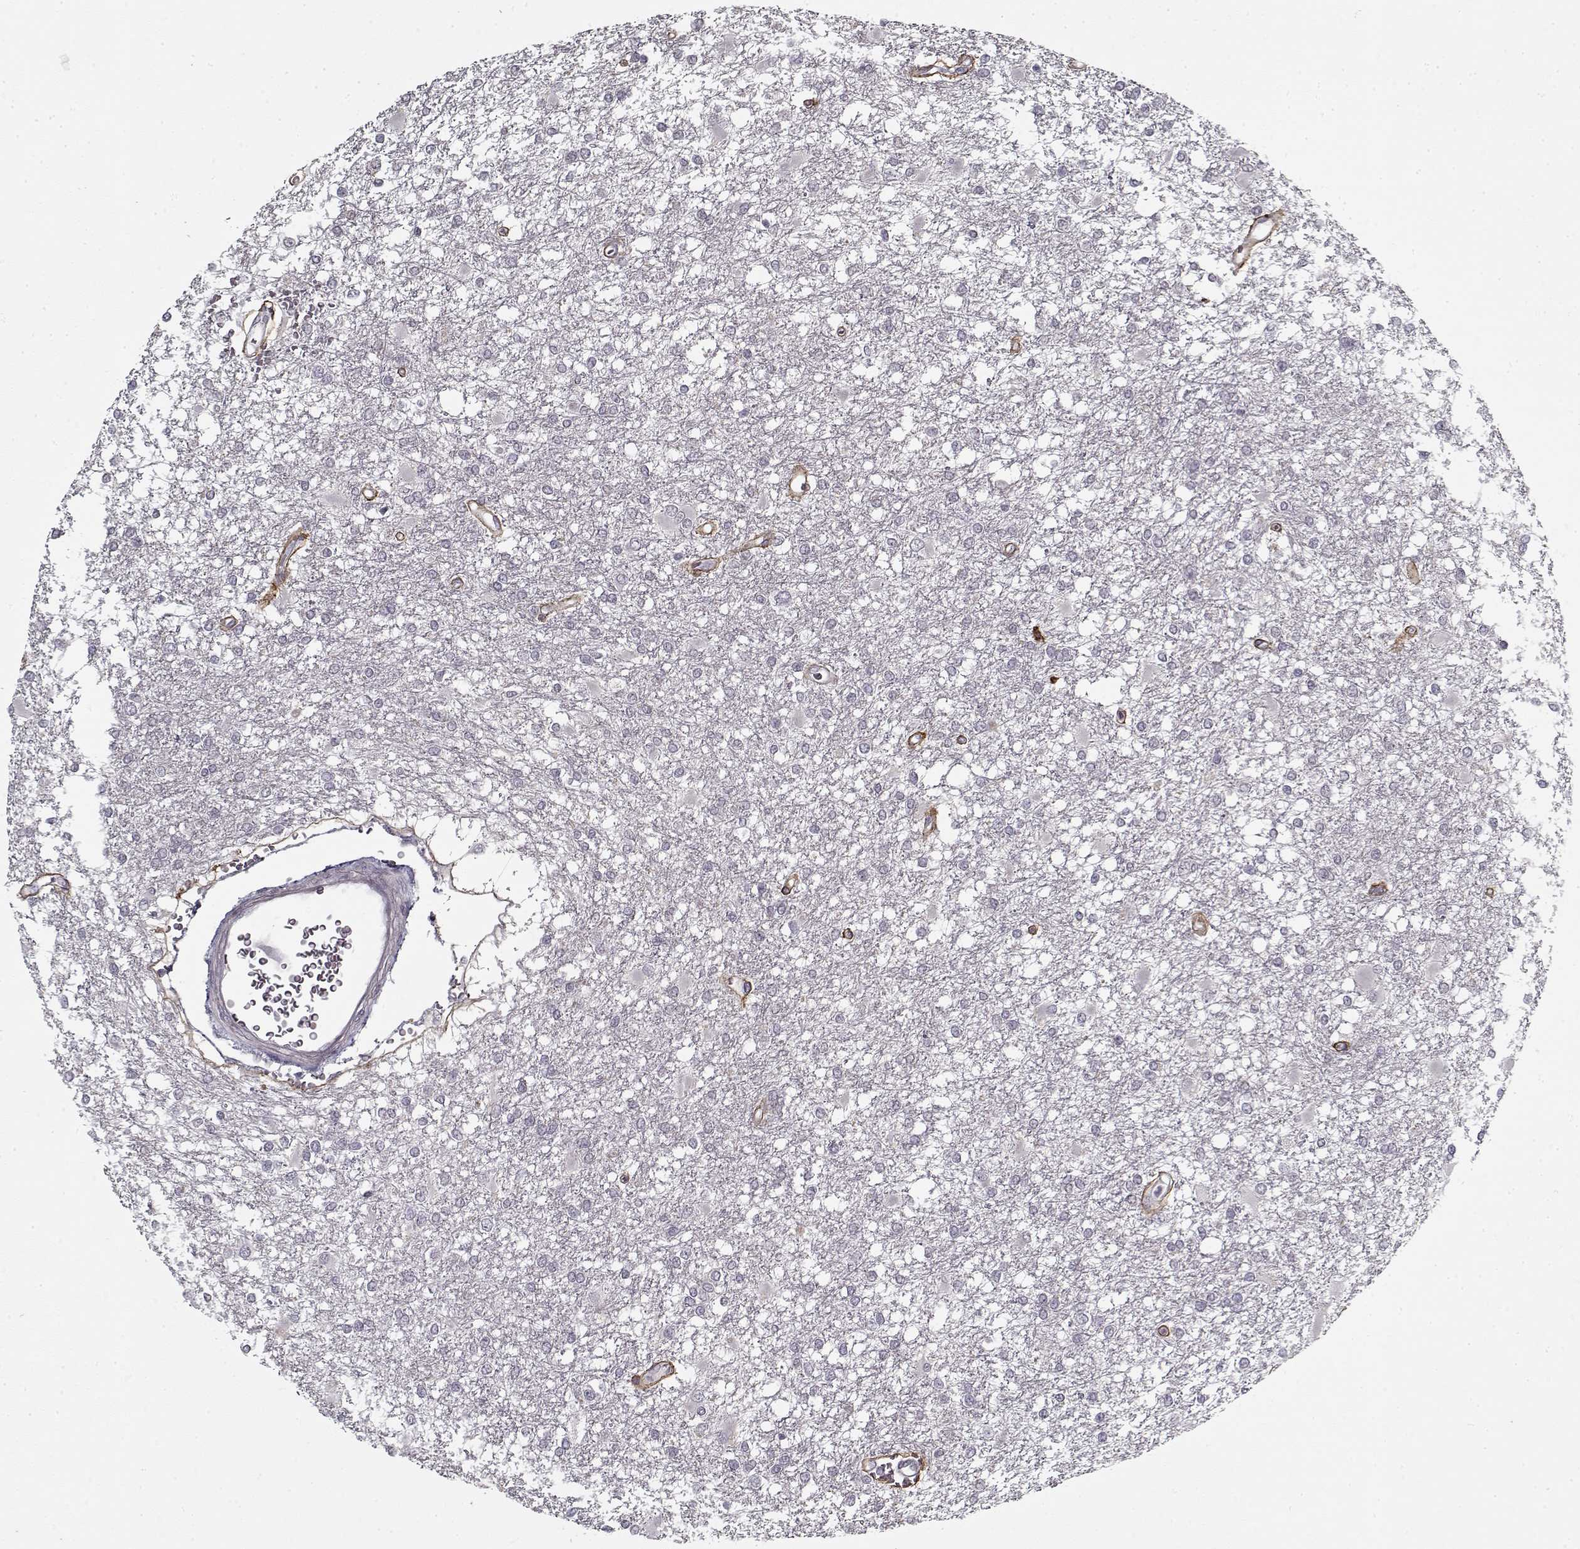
{"staining": {"intensity": "negative", "quantity": "none", "location": "none"}, "tissue": "glioma", "cell_type": "Tumor cells", "image_type": "cancer", "snomed": [{"axis": "morphology", "description": "Glioma, malignant, High grade"}, {"axis": "topography", "description": "Cerebral cortex"}], "caption": "Tumor cells show no significant positivity in malignant high-grade glioma.", "gene": "LAMA2", "patient": {"sex": "male", "age": 79}}